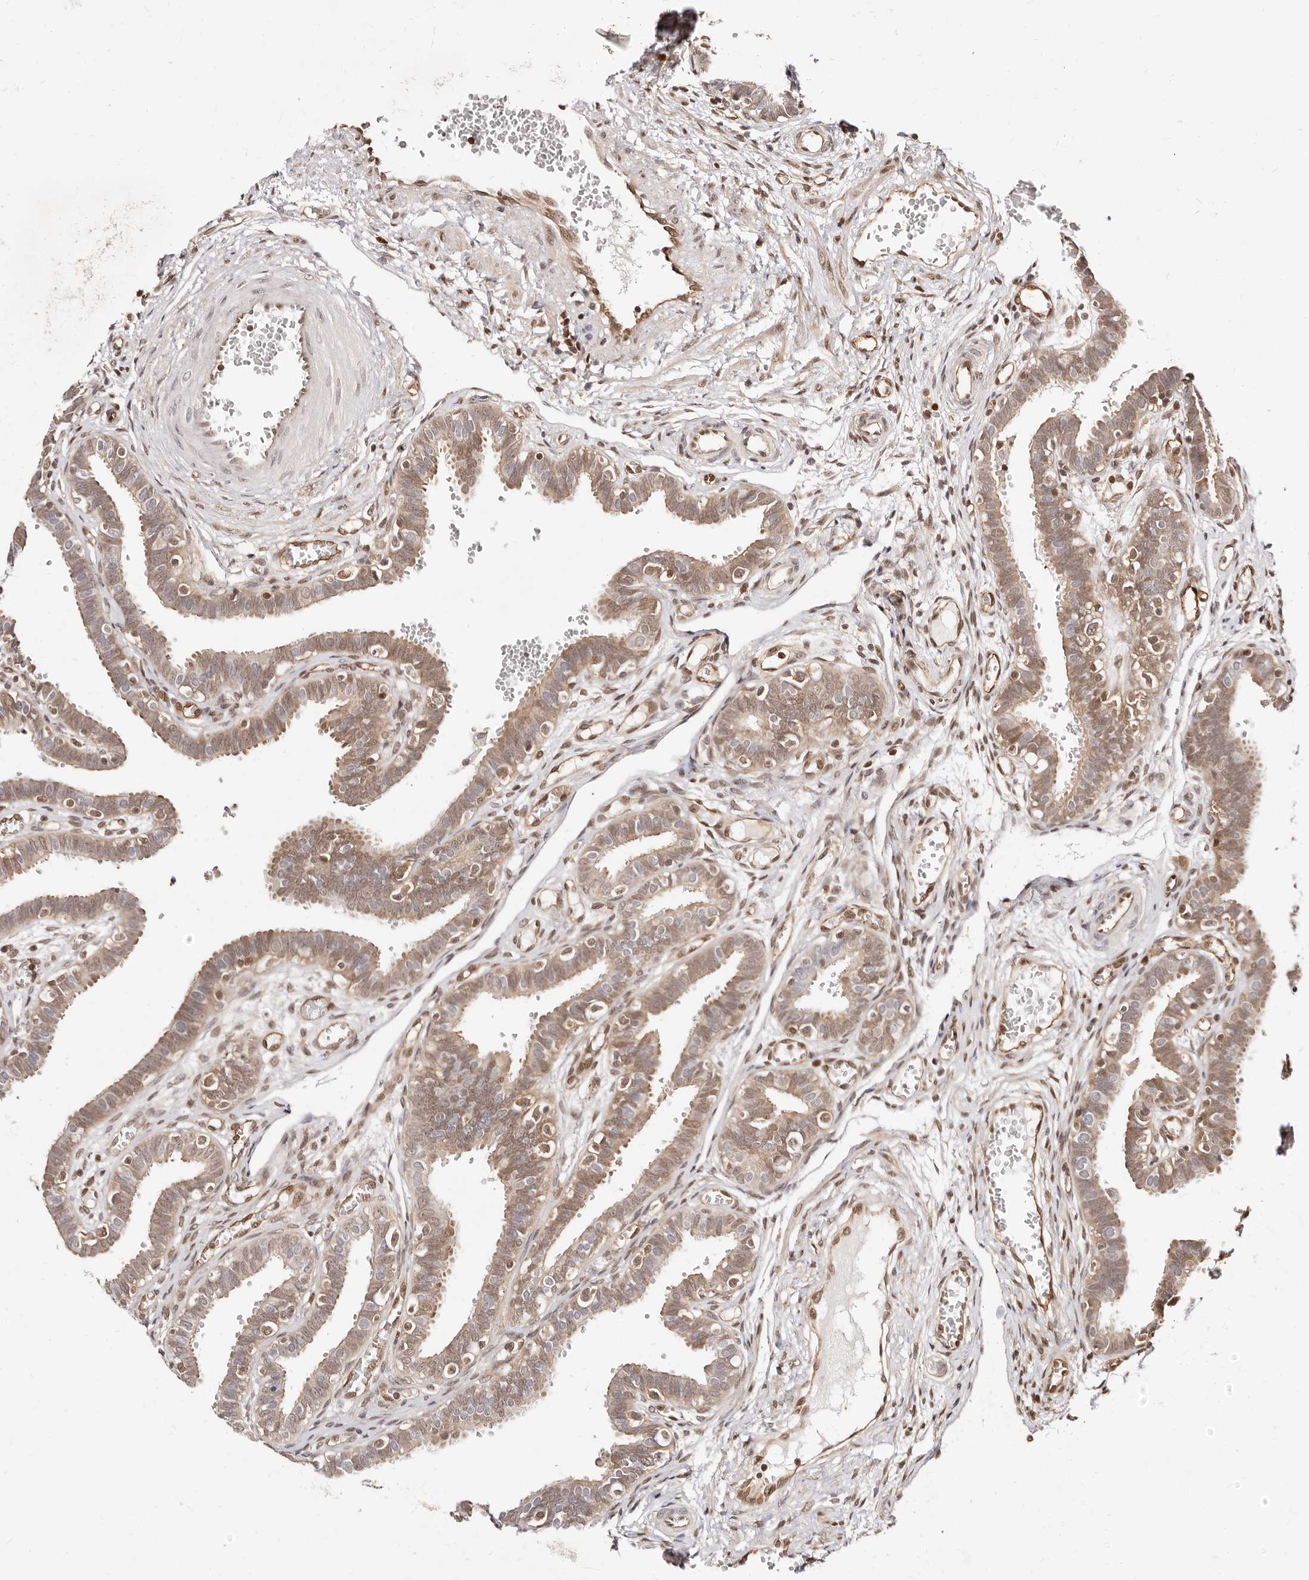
{"staining": {"intensity": "weak", "quantity": "25%-75%", "location": "cytoplasmic/membranous,nuclear"}, "tissue": "fallopian tube", "cell_type": "Glandular cells", "image_type": "normal", "snomed": [{"axis": "morphology", "description": "Normal tissue, NOS"}, {"axis": "topography", "description": "Fallopian tube"}, {"axis": "topography", "description": "Placenta"}], "caption": "Weak cytoplasmic/membranous,nuclear positivity for a protein is present in approximately 25%-75% of glandular cells of unremarkable fallopian tube using immunohistochemistry.", "gene": "STAT5A", "patient": {"sex": "female", "age": 32}}